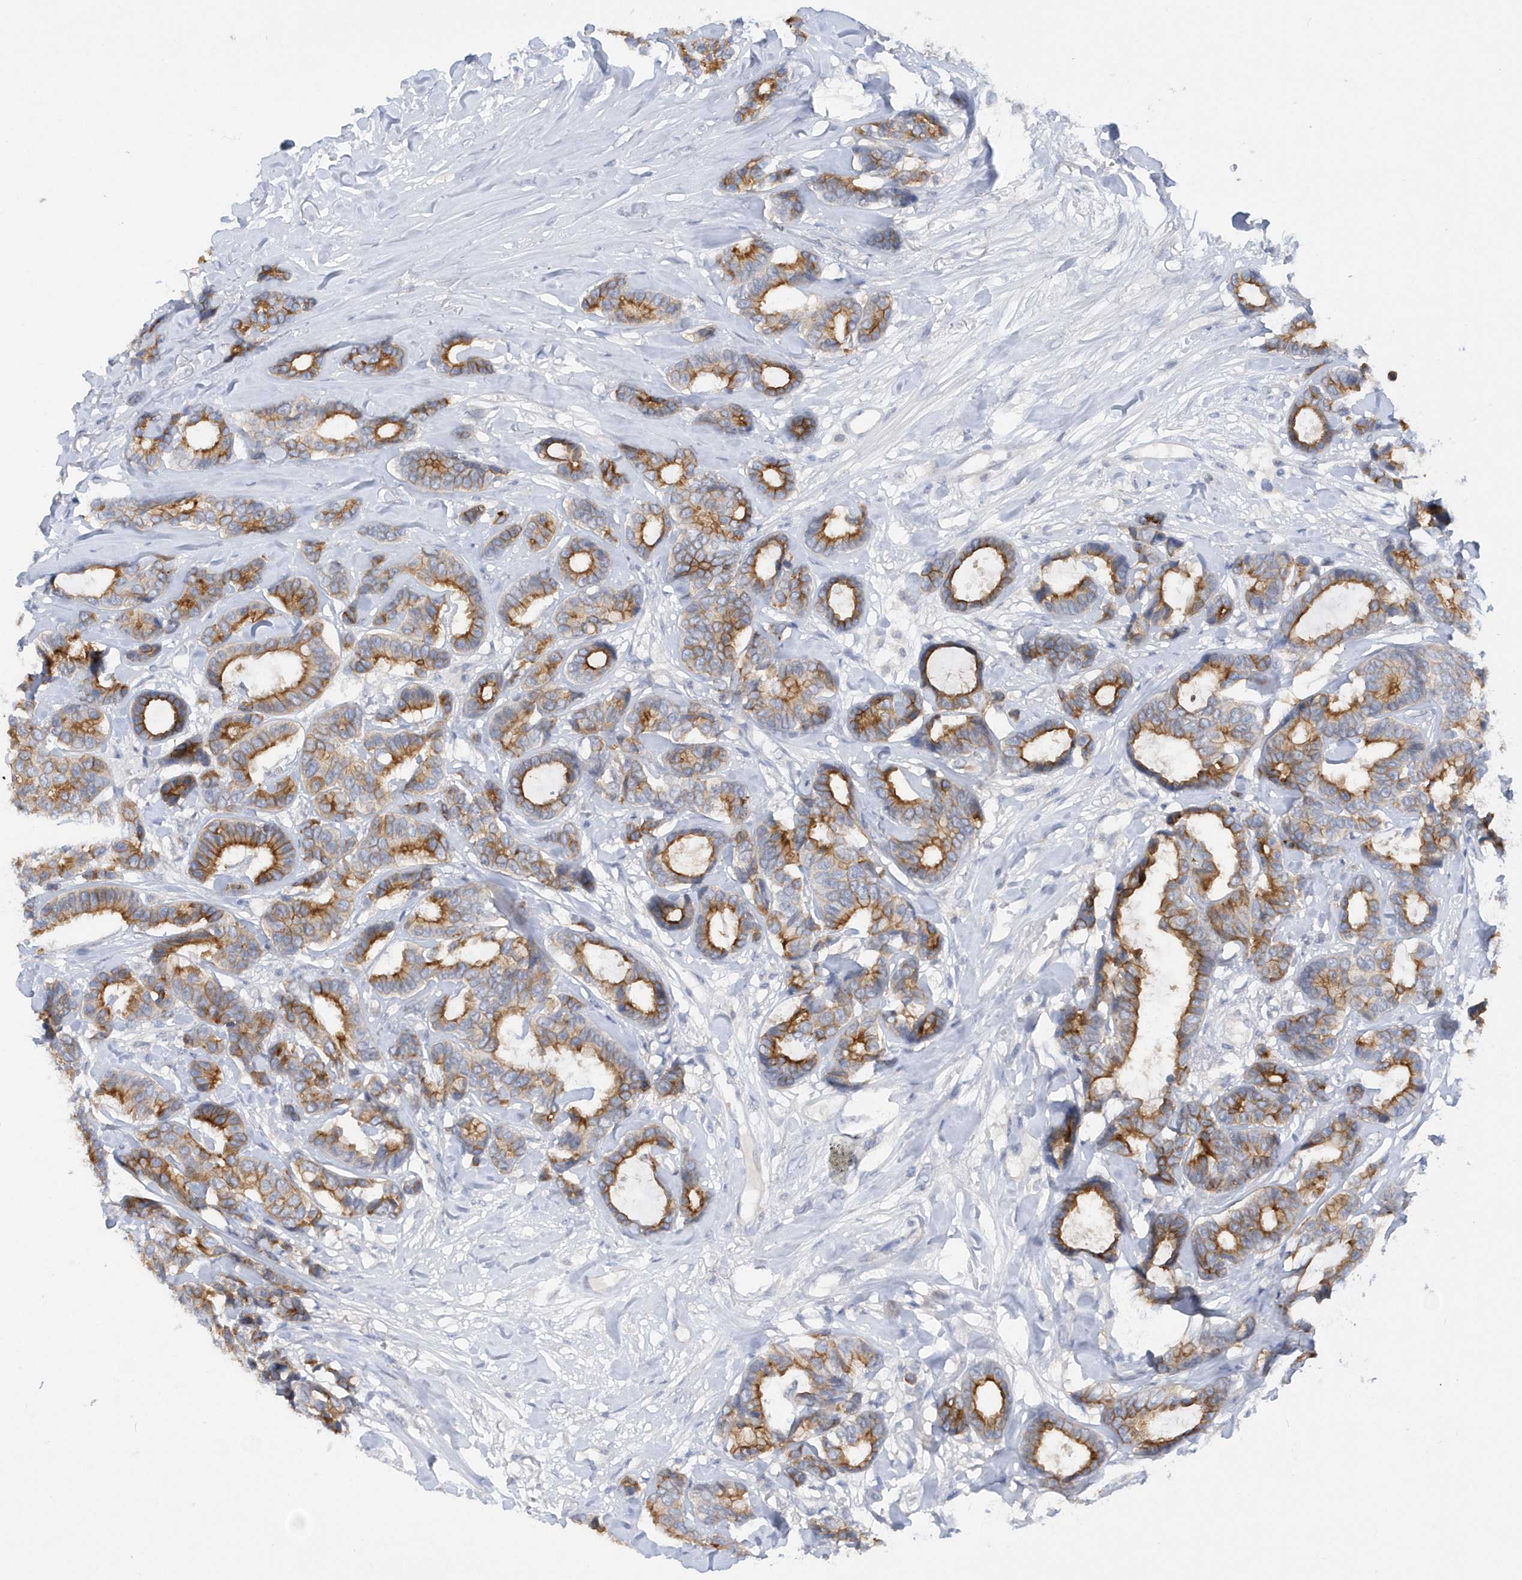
{"staining": {"intensity": "moderate", "quantity": ">75%", "location": "cytoplasmic/membranous"}, "tissue": "breast cancer", "cell_type": "Tumor cells", "image_type": "cancer", "snomed": [{"axis": "morphology", "description": "Duct carcinoma"}, {"axis": "topography", "description": "Breast"}], "caption": "Immunohistochemistry staining of breast cancer, which displays medium levels of moderate cytoplasmic/membranous staining in approximately >75% of tumor cells indicating moderate cytoplasmic/membranous protein expression. The staining was performed using DAB (brown) for protein detection and nuclei were counterstained in hematoxylin (blue).", "gene": "RPE", "patient": {"sex": "female", "age": 87}}